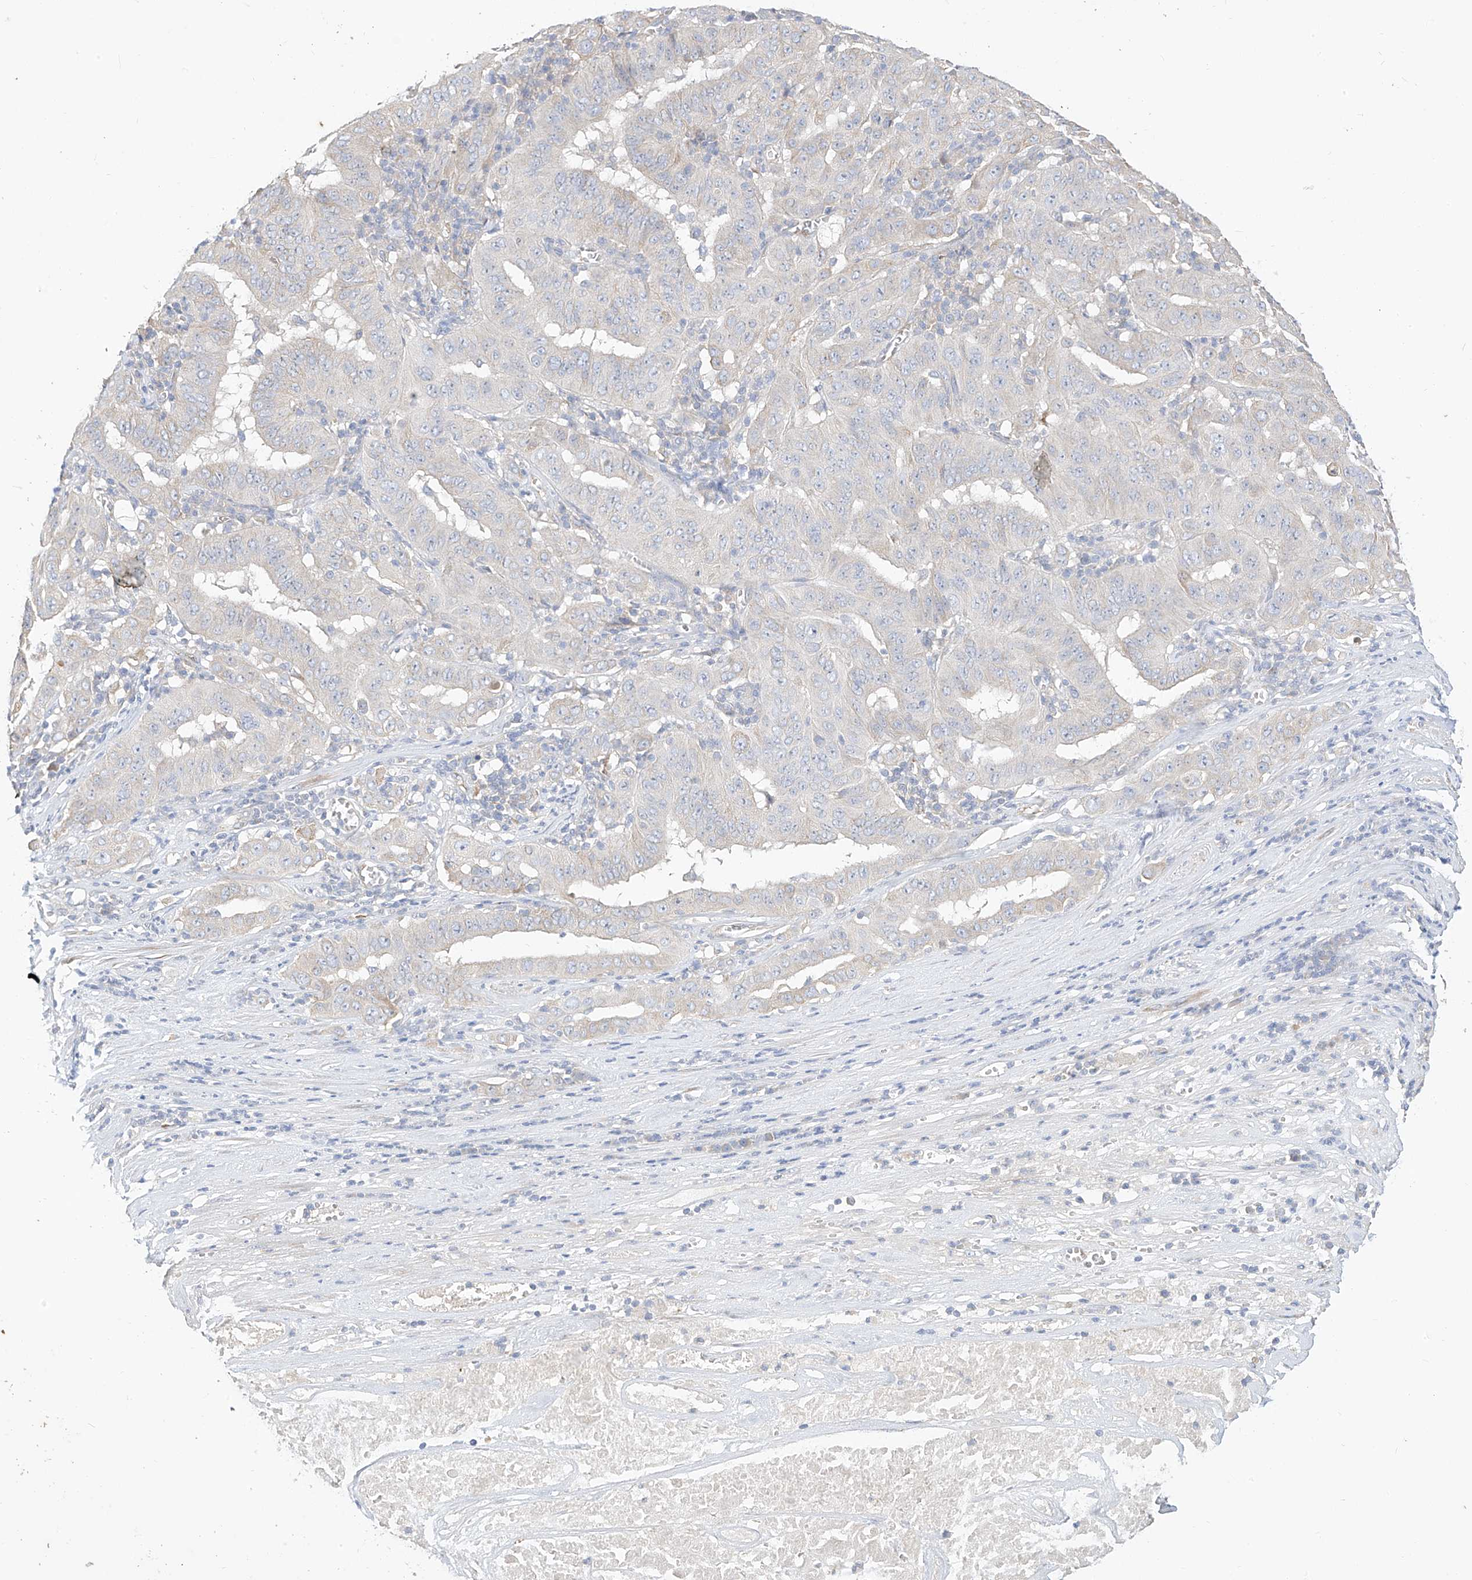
{"staining": {"intensity": "weak", "quantity": "<25%", "location": "cytoplasmic/membranous"}, "tissue": "pancreatic cancer", "cell_type": "Tumor cells", "image_type": "cancer", "snomed": [{"axis": "morphology", "description": "Adenocarcinoma, NOS"}, {"axis": "topography", "description": "Pancreas"}], "caption": "The photomicrograph reveals no staining of tumor cells in pancreatic cancer (adenocarcinoma). (DAB (3,3'-diaminobenzidine) immunohistochemistry visualized using brightfield microscopy, high magnification).", "gene": "RASA2", "patient": {"sex": "male", "age": 63}}